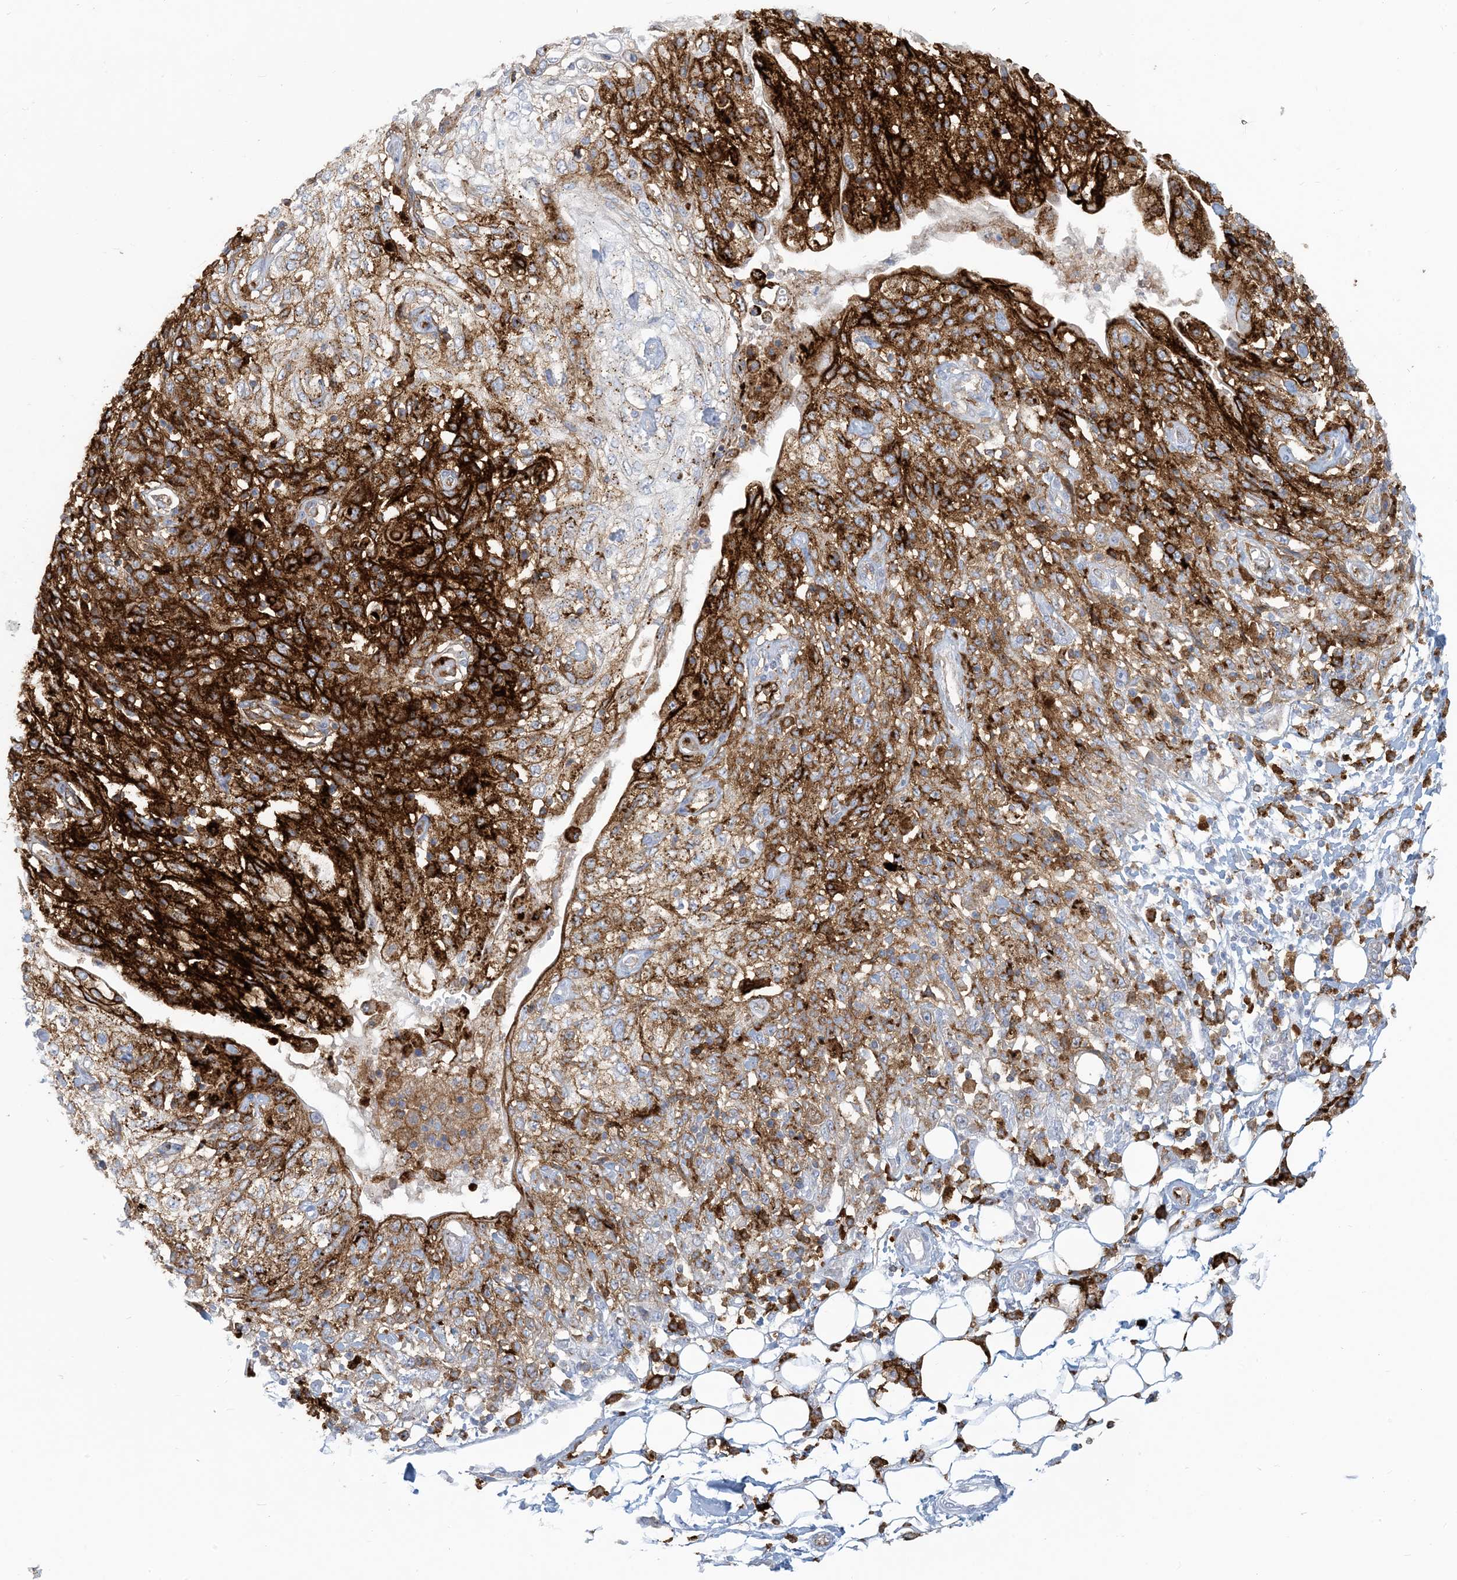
{"staining": {"intensity": "strong", "quantity": ">75%", "location": "cytoplasmic/membranous"}, "tissue": "skin cancer", "cell_type": "Tumor cells", "image_type": "cancer", "snomed": [{"axis": "morphology", "description": "Squamous cell carcinoma, NOS"}, {"axis": "morphology", "description": "Squamous cell carcinoma, metastatic, NOS"}, {"axis": "topography", "description": "Skin"}, {"axis": "topography", "description": "Lymph node"}], "caption": "Skin metastatic squamous cell carcinoma stained for a protein shows strong cytoplasmic/membranous positivity in tumor cells. (DAB = brown stain, brightfield microscopy at high magnification).", "gene": "HLA-DRB1", "patient": {"sex": "male", "age": 75}}